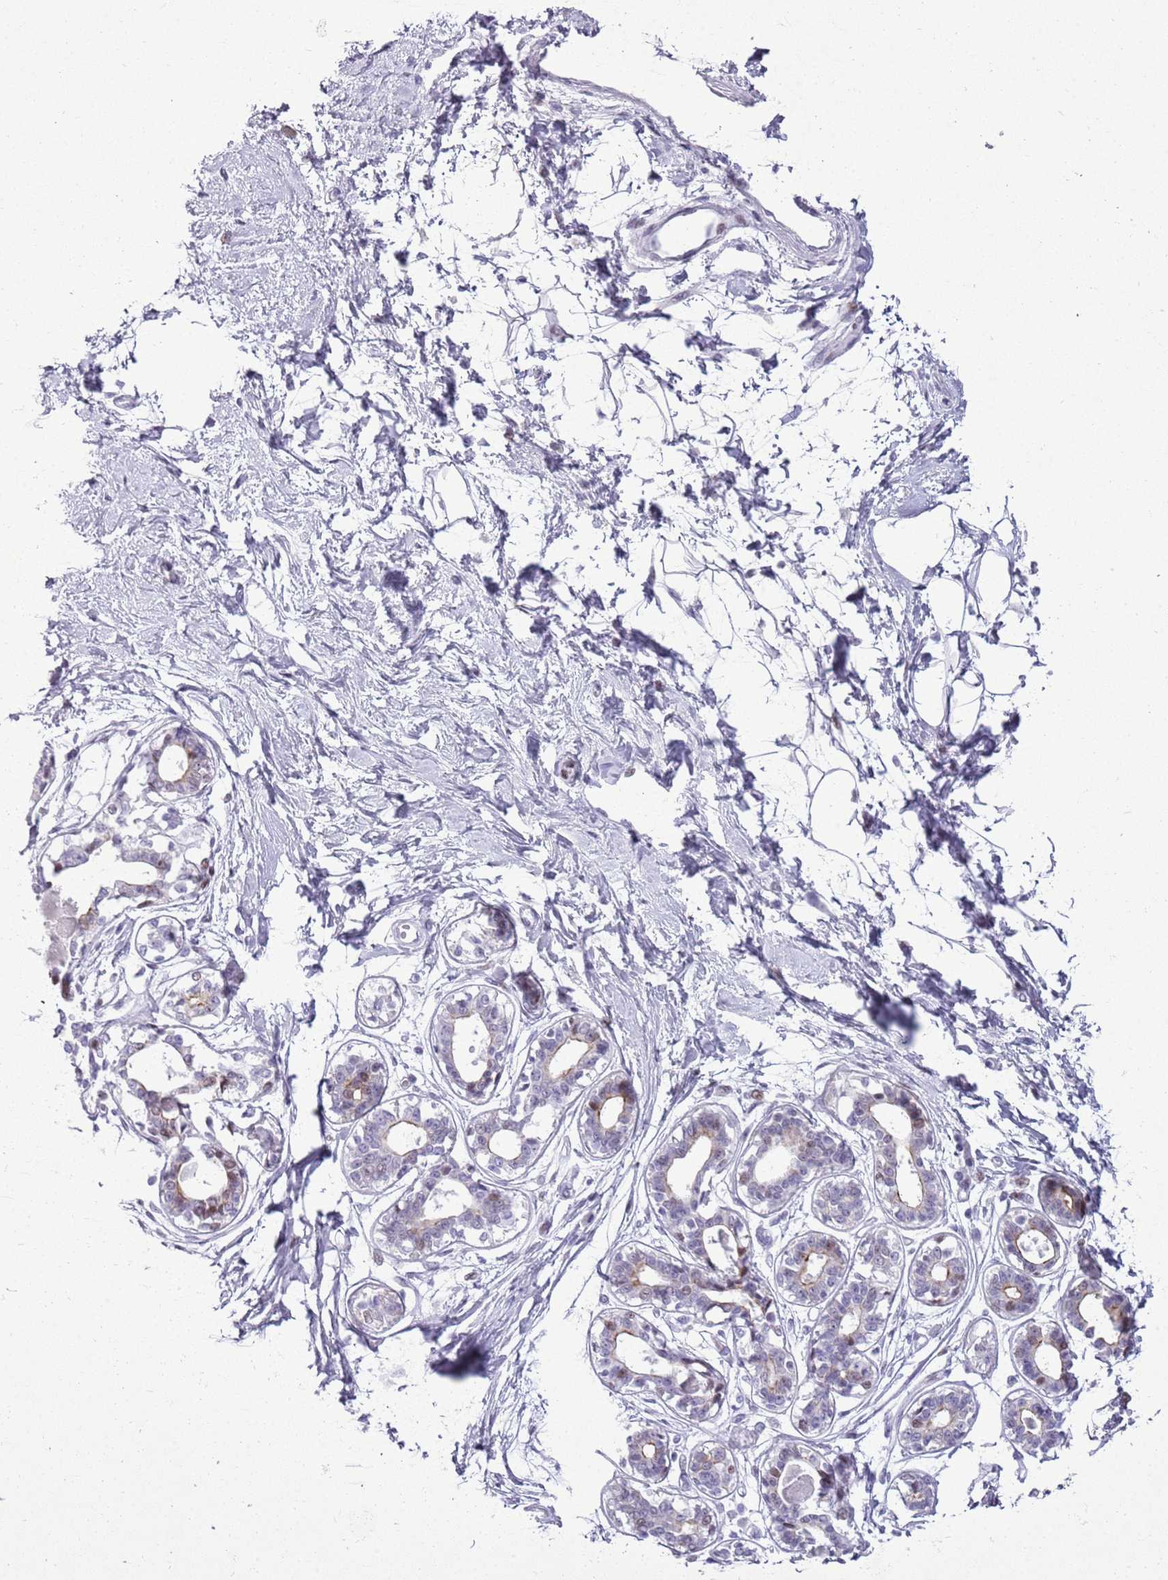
{"staining": {"intensity": "negative", "quantity": "none", "location": "none"}, "tissue": "breast", "cell_type": "Adipocytes", "image_type": "normal", "snomed": [{"axis": "morphology", "description": "Normal tissue, NOS"}, {"axis": "topography", "description": "Breast"}], "caption": "An image of breast stained for a protein displays no brown staining in adipocytes. The staining is performed using DAB (3,3'-diaminobenzidine) brown chromogen with nuclei counter-stained in using hematoxylin.", "gene": "ASIP", "patient": {"sex": "female", "age": 45}}